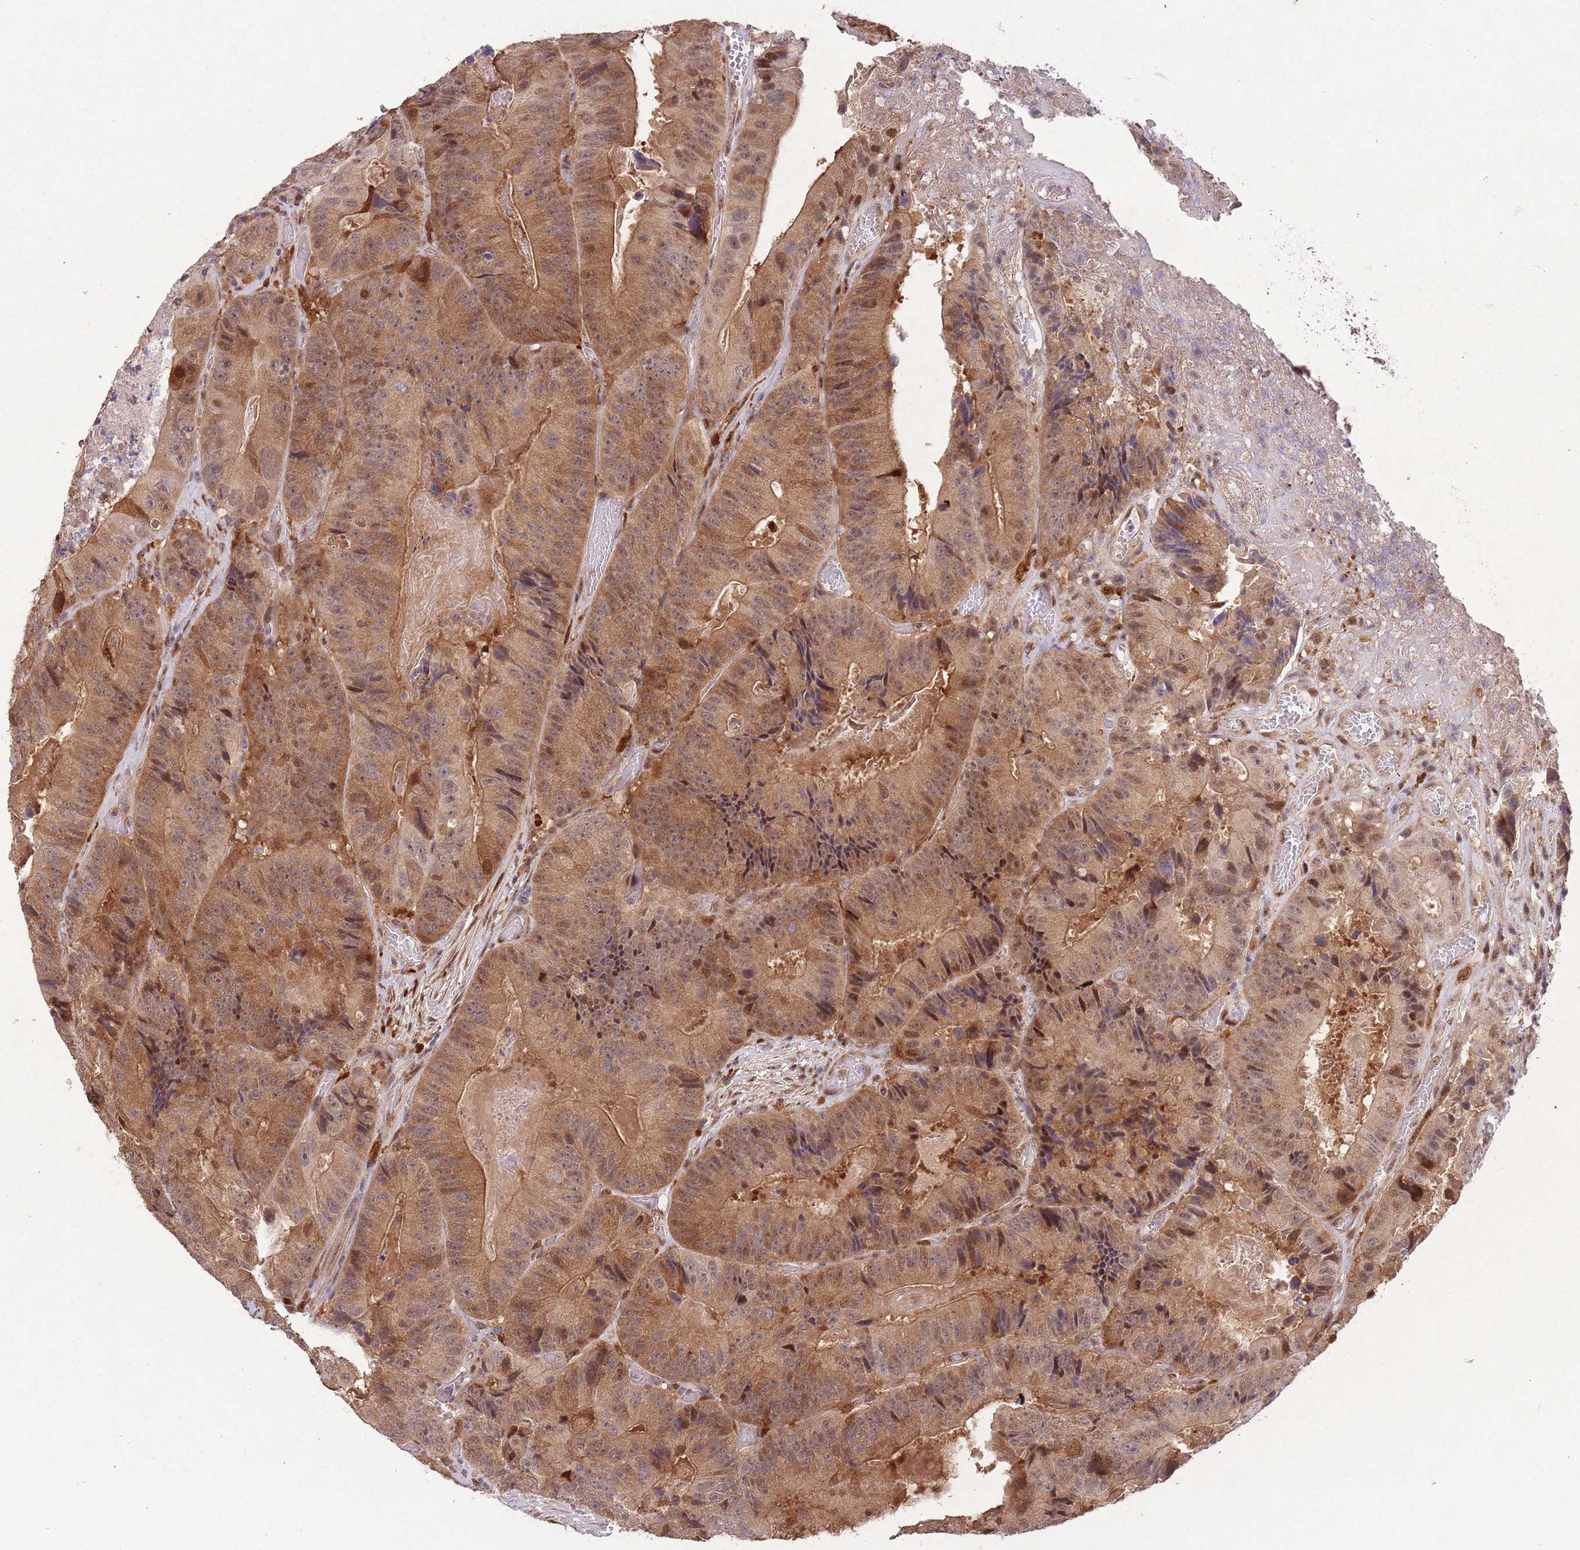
{"staining": {"intensity": "moderate", "quantity": ">75%", "location": "cytoplasmic/membranous,nuclear"}, "tissue": "colorectal cancer", "cell_type": "Tumor cells", "image_type": "cancer", "snomed": [{"axis": "morphology", "description": "Adenocarcinoma, NOS"}, {"axis": "topography", "description": "Colon"}], "caption": "DAB immunohistochemical staining of human colorectal adenocarcinoma exhibits moderate cytoplasmic/membranous and nuclear protein expression in about >75% of tumor cells.", "gene": "ZNF639", "patient": {"sex": "female", "age": 86}}